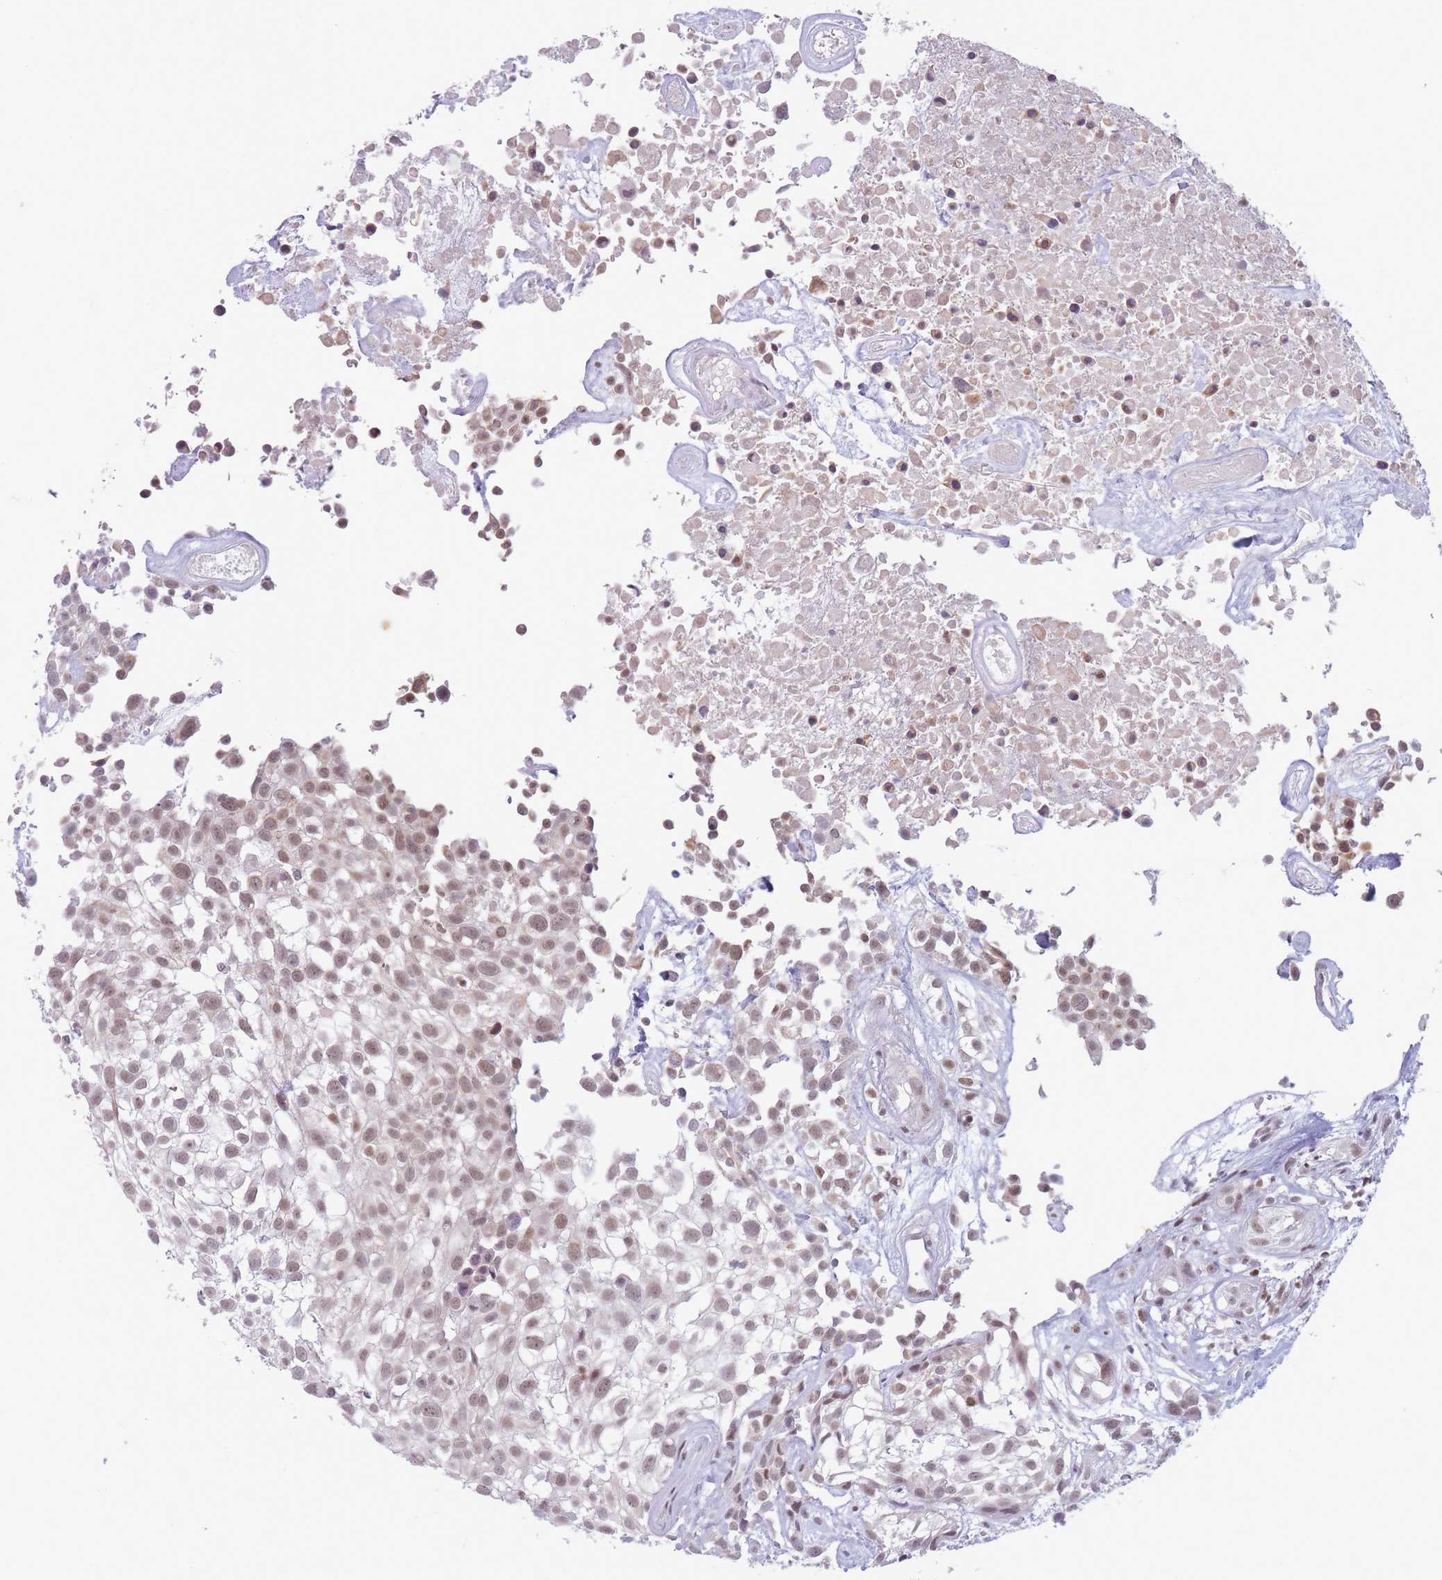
{"staining": {"intensity": "moderate", "quantity": ">75%", "location": "nuclear"}, "tissue": "urothelial cancer", "cell_type": "Tumor cells", "image_type": "cancer", "snomed": [{"axis": "morphology", "description": "Urothelial carcinoma, High grade"}, {"axis": "topography", "description": "Urinary bladder"}], "caption": "IHC of urothelial cancer reveals medium levels of moderate nuclear positivity in approximately >75% of tumor cells. The staining was performed using DAB (3,3'-diaminobenzidine), with brown indicating positive protein expression. Nuclei are stained blue with hematoxylin.", "gene": "ARID3B", "patient": {"sex": "male", "age": 56}}